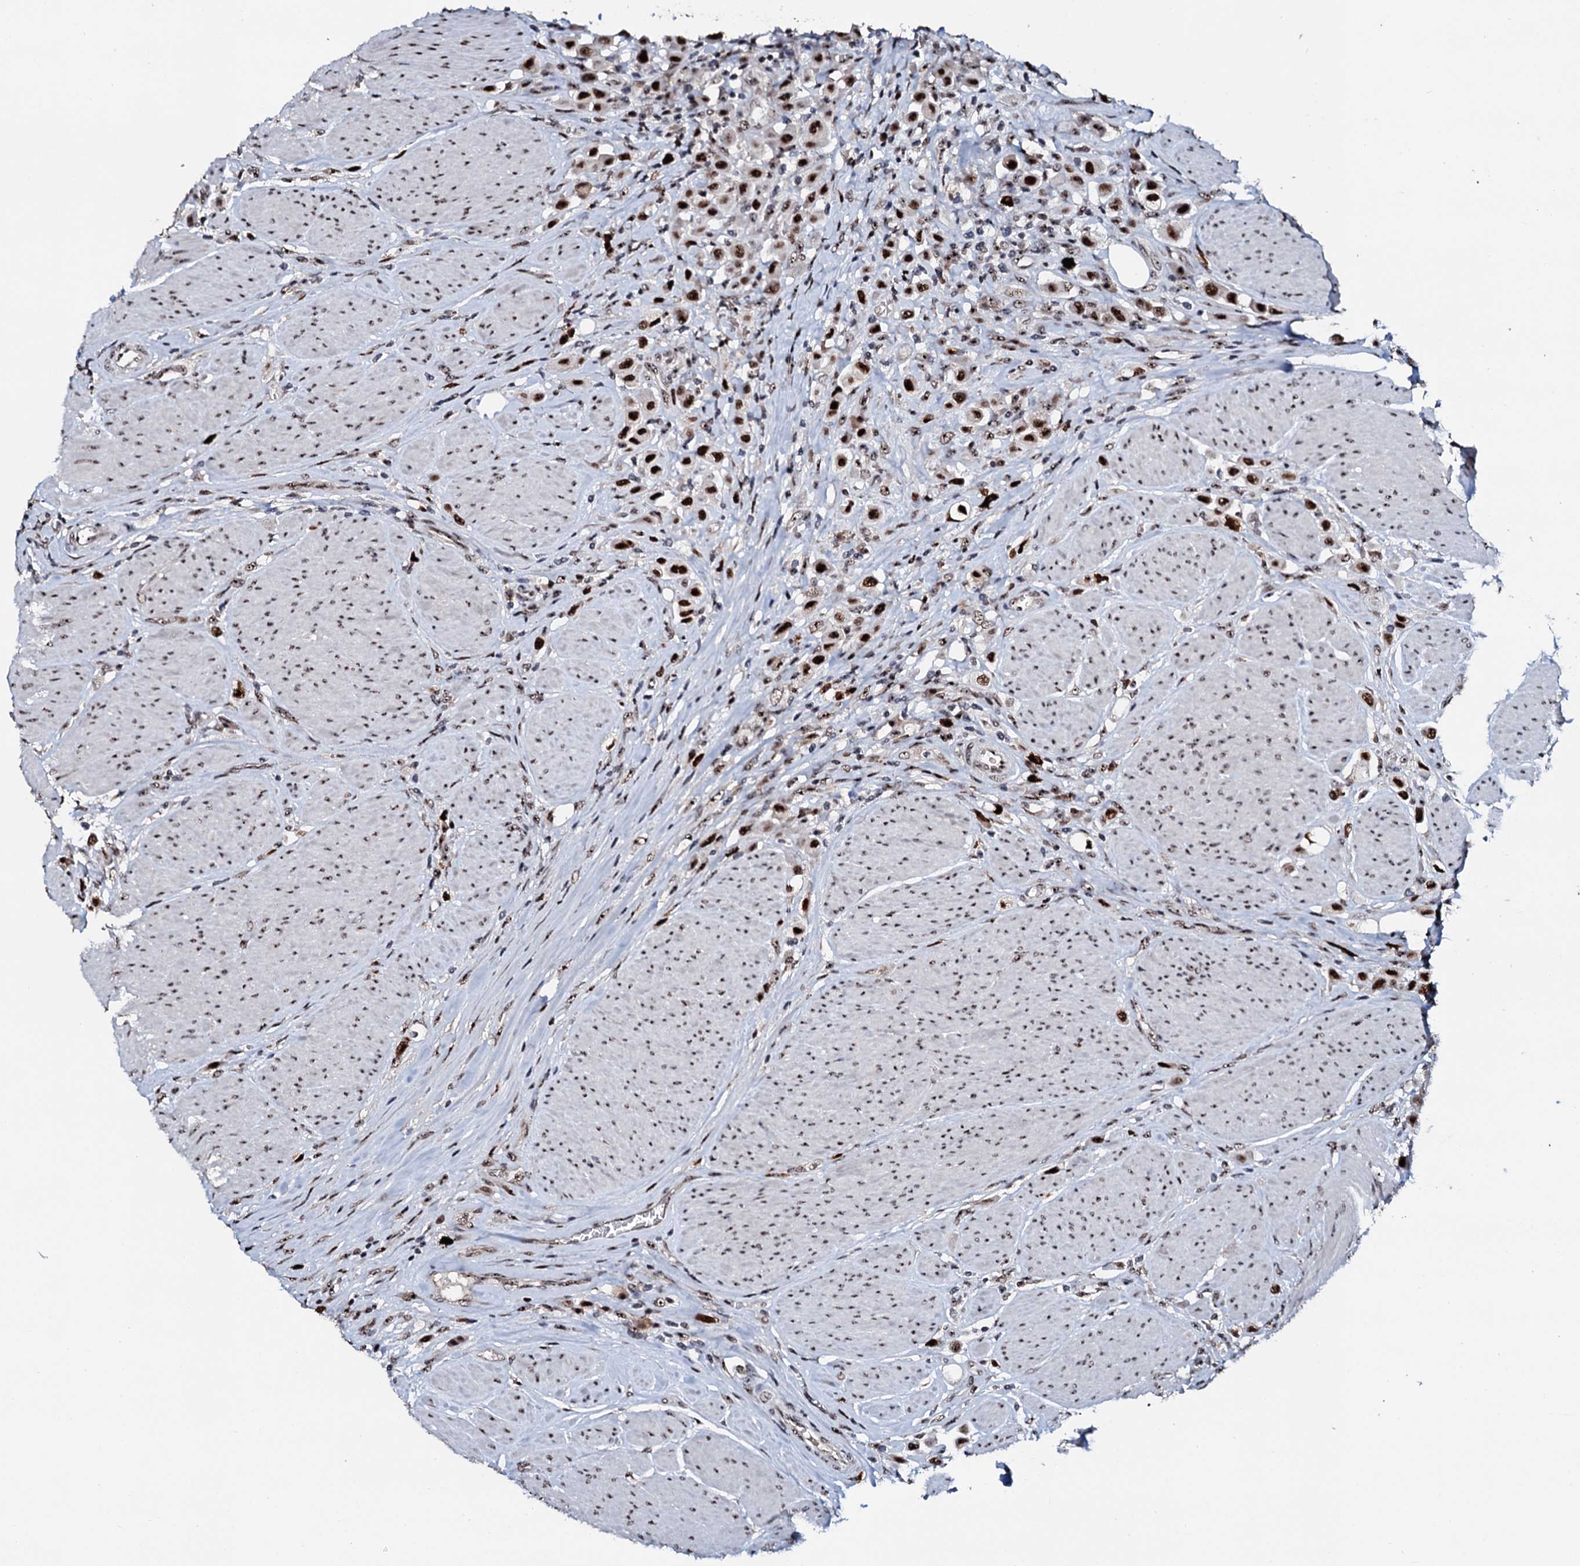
{"staining": {"intensity": "strong", "quantity": ">75%", "location": "nuclear"}, "tissue": "urothelial cancer", "cell_type": "Tumor cells", "image_type": "cancer", "snomed": [{"axis": "morphology", "description": "Urothelial carcinoma, High grade"}, {"axis": "topography", "description": "Urinary bladder"}], "caption": "Brown immunohistochemical staining in human urothelial cancer exhibits strong nuclear expression in approximately >75% of tumor cells.", "gene": "NEUROG3", "patient": {"sex": "male", "age": 50}}